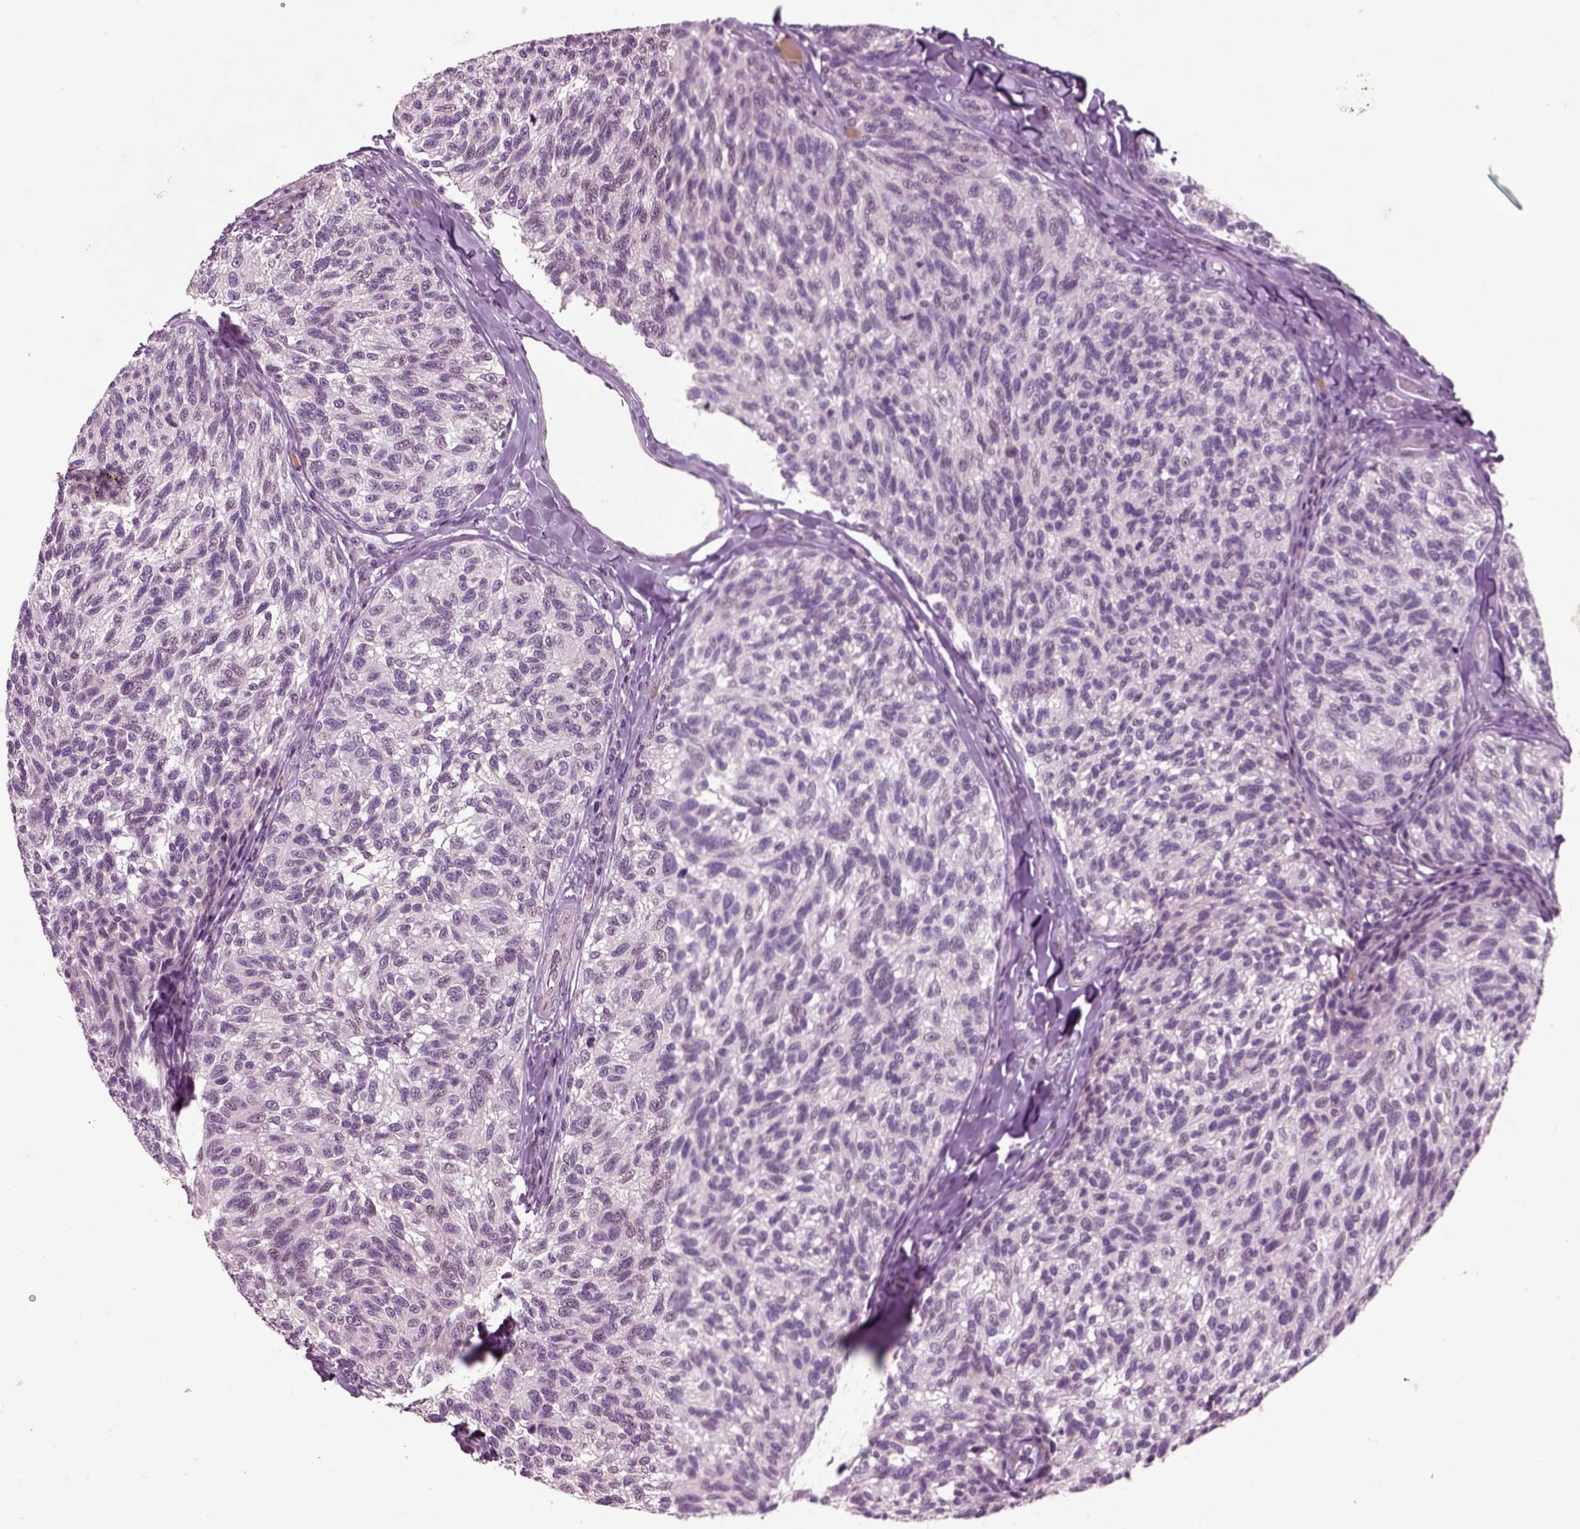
{"staining": {"intensity": "negative", "quantity": "none", "location": "none"}, "tissue": "melanoma", "cell_type": "Tumor cells", "image_type": "cancer", "snomed": [{"axis": "morphology", "description": "Malignant melanoma, NOS"}, {"axis": "topography", "description": "Skin"}], "caption": "Immunohistochemistry image of neoplastic tissue: malignant melanoma stained with DAB displays no significant protein positivity in tumor cells. (Stains: DAB (3,3'-diaminobenzidine) immunohistochemistry with hematoxylin counter stain, Microscopy: brightfield microscopy at high magnification).", "gene": "CHGB", "patient": {"sex": "female", "age": 73}}